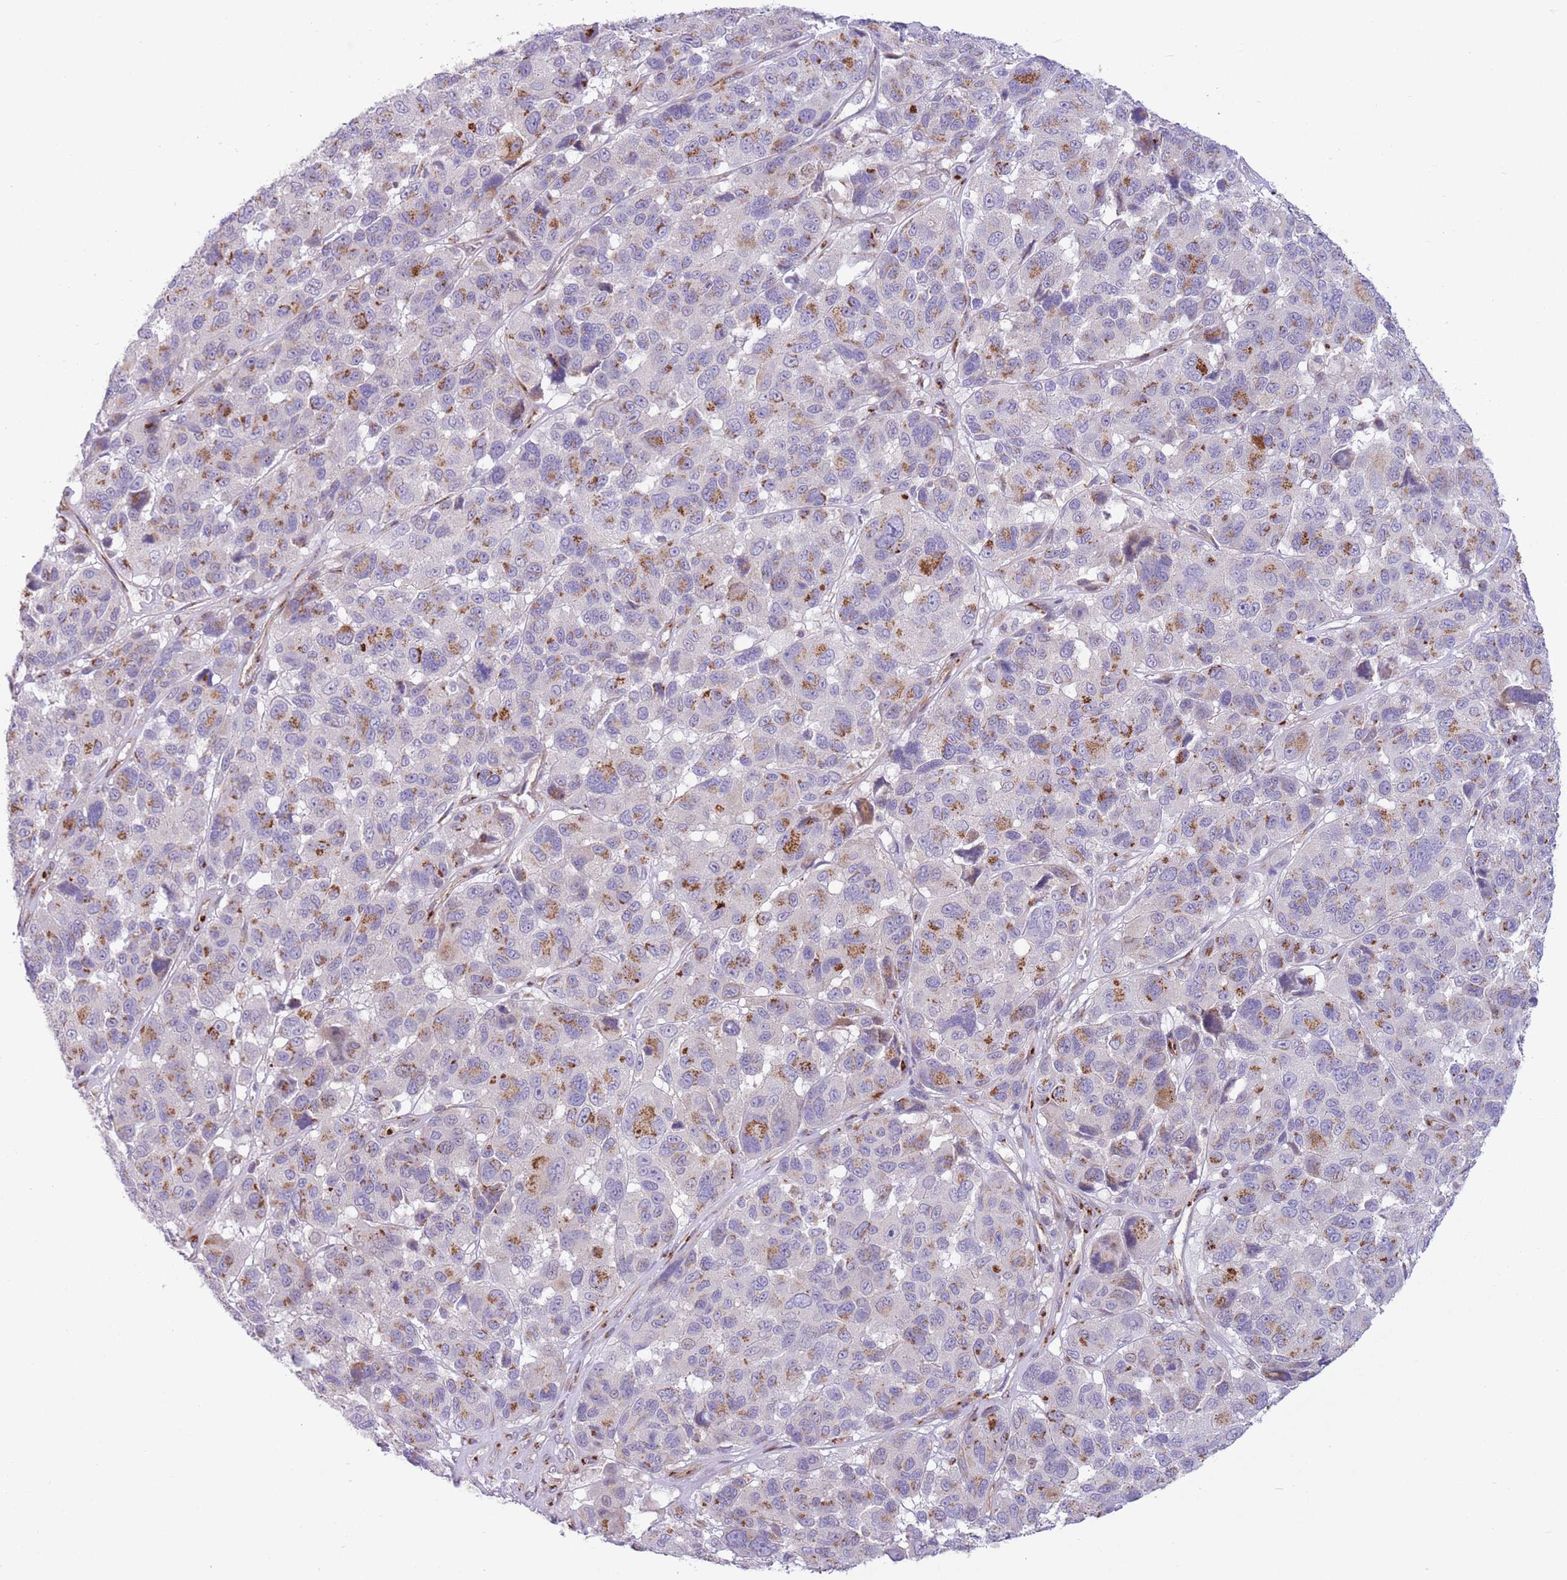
{"staining": {"intensity": "strong", "quantity": "25%-75%", "location": "cytoplasmic/membranous"}, "tissue": "melanoma", "cell_type": "Tumor cells", "image_type": "cancer", "snomed": [{"axis": "morphology", "description": "Malignant melanoma, NOS"}, {"axis": "topography", "description": "Skin"}], "caption": "This histopathology image shows melanoma stained with immunohistochemistry (IHC) to label a protein in brown. The cytoplasmic/membranous of tumor cells show strong positivity for the protein. Nuclei are counter-stained blue.", "gene": "C20orf96", "patient": {"sex": "female", "age": 66}}